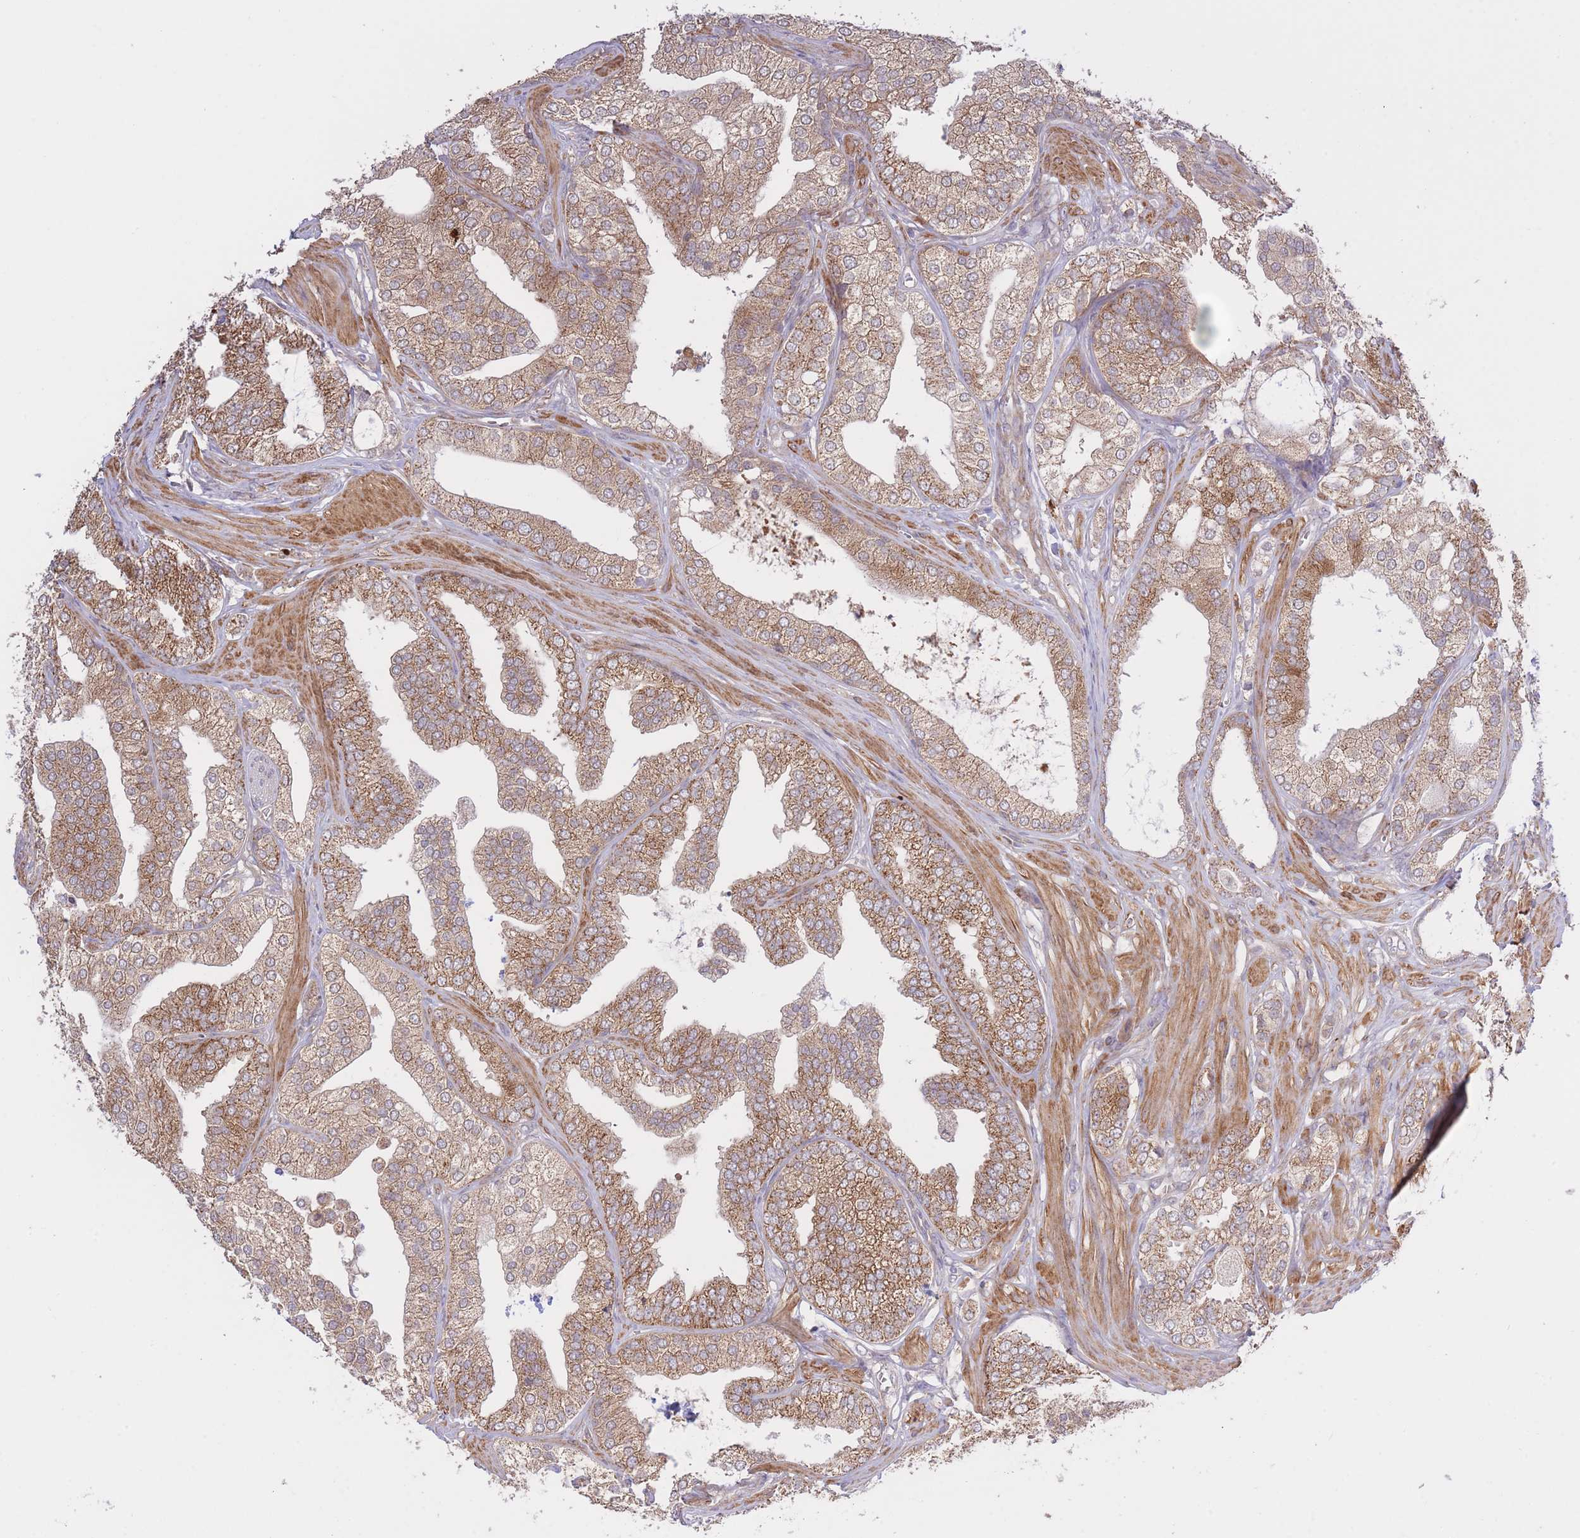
{"staining": {"intensity": "moderate", "quantity": ">75%", "location": "cytoplasmic/membranous"}, "tissue": "prostate cancer", "cell_type": "Tumor cells", "image_type": "cancer", "snomed": [{"axis": "morphology", "description": "Adenocarcinoma, High grade"}, {"axis": "topography", "description": "Prostate"}], "caption": "DAB (3,3'-diaminobenzidine) immunohistochemical staining of adenocarcinoma (high-grade) (prostate) exhibits moderate cytoplasmic/membranous protein positivity in approximately >75% of tumor cells. The staining is performed using DAB brown chromogen to label protein expression. The nuclei are counter-stained blue using hematoxylin.", "gene": "ATP13A2", "patient": {"sex": "male", "age": 50}}